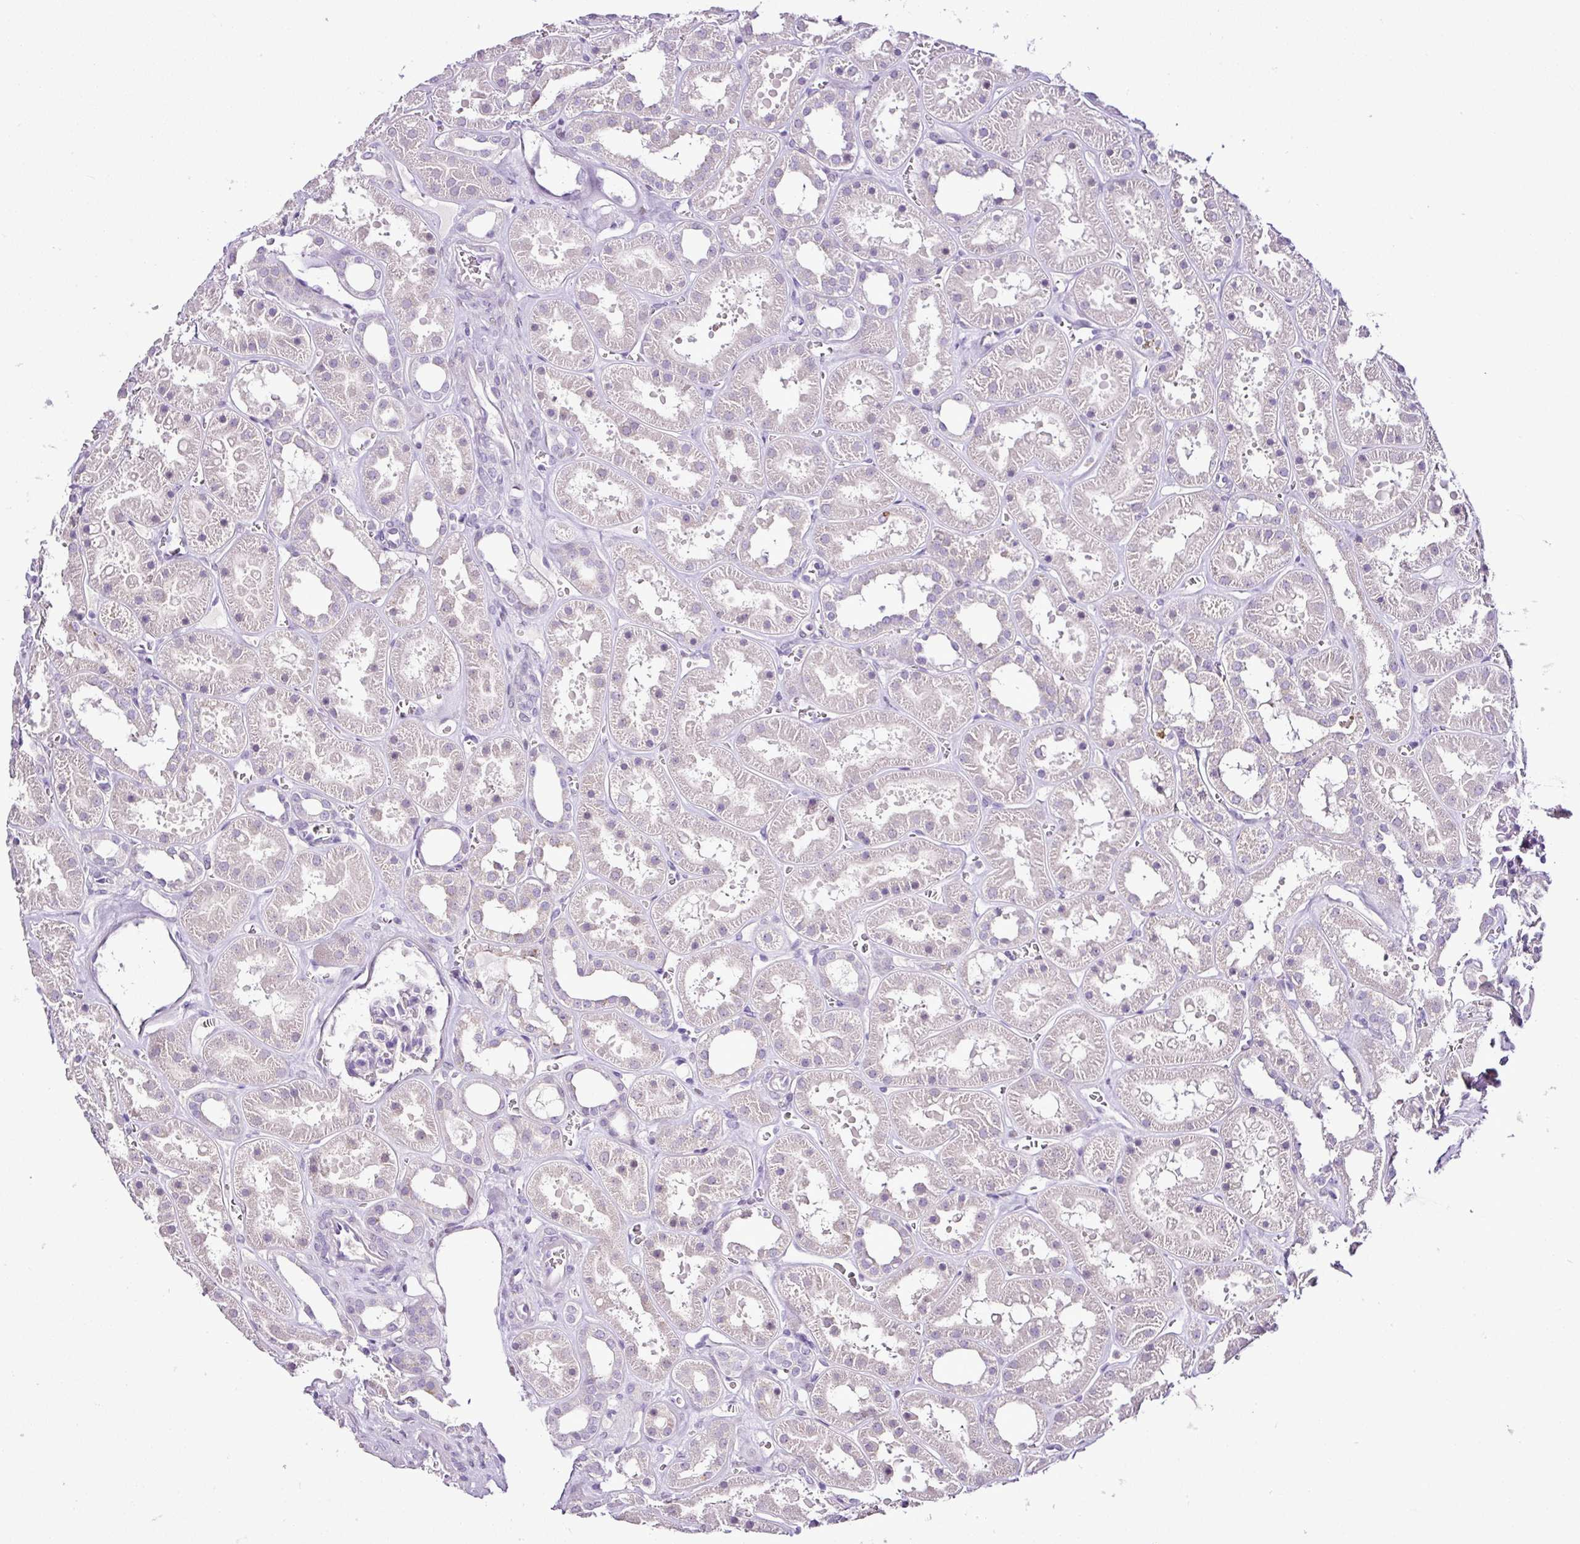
{"staining": {"intensity": "negative", "quantity": "none", "location": "none"}, "tissue": "kidney", "cell_type": "Cells in glomeruli", "image_type": "normal", "snomed": [{"axis": "morphology", "description": "Normal tissue, NOS"}, {"axis": "topography", "description": "Kidney"}], "caption": "This is an immunohistochemistry histopathology image of benign human kidney. There is no positivity in cells in glomeruli.", "gene": "ESR1", "patient": {"sex": "female", "age": 41}}